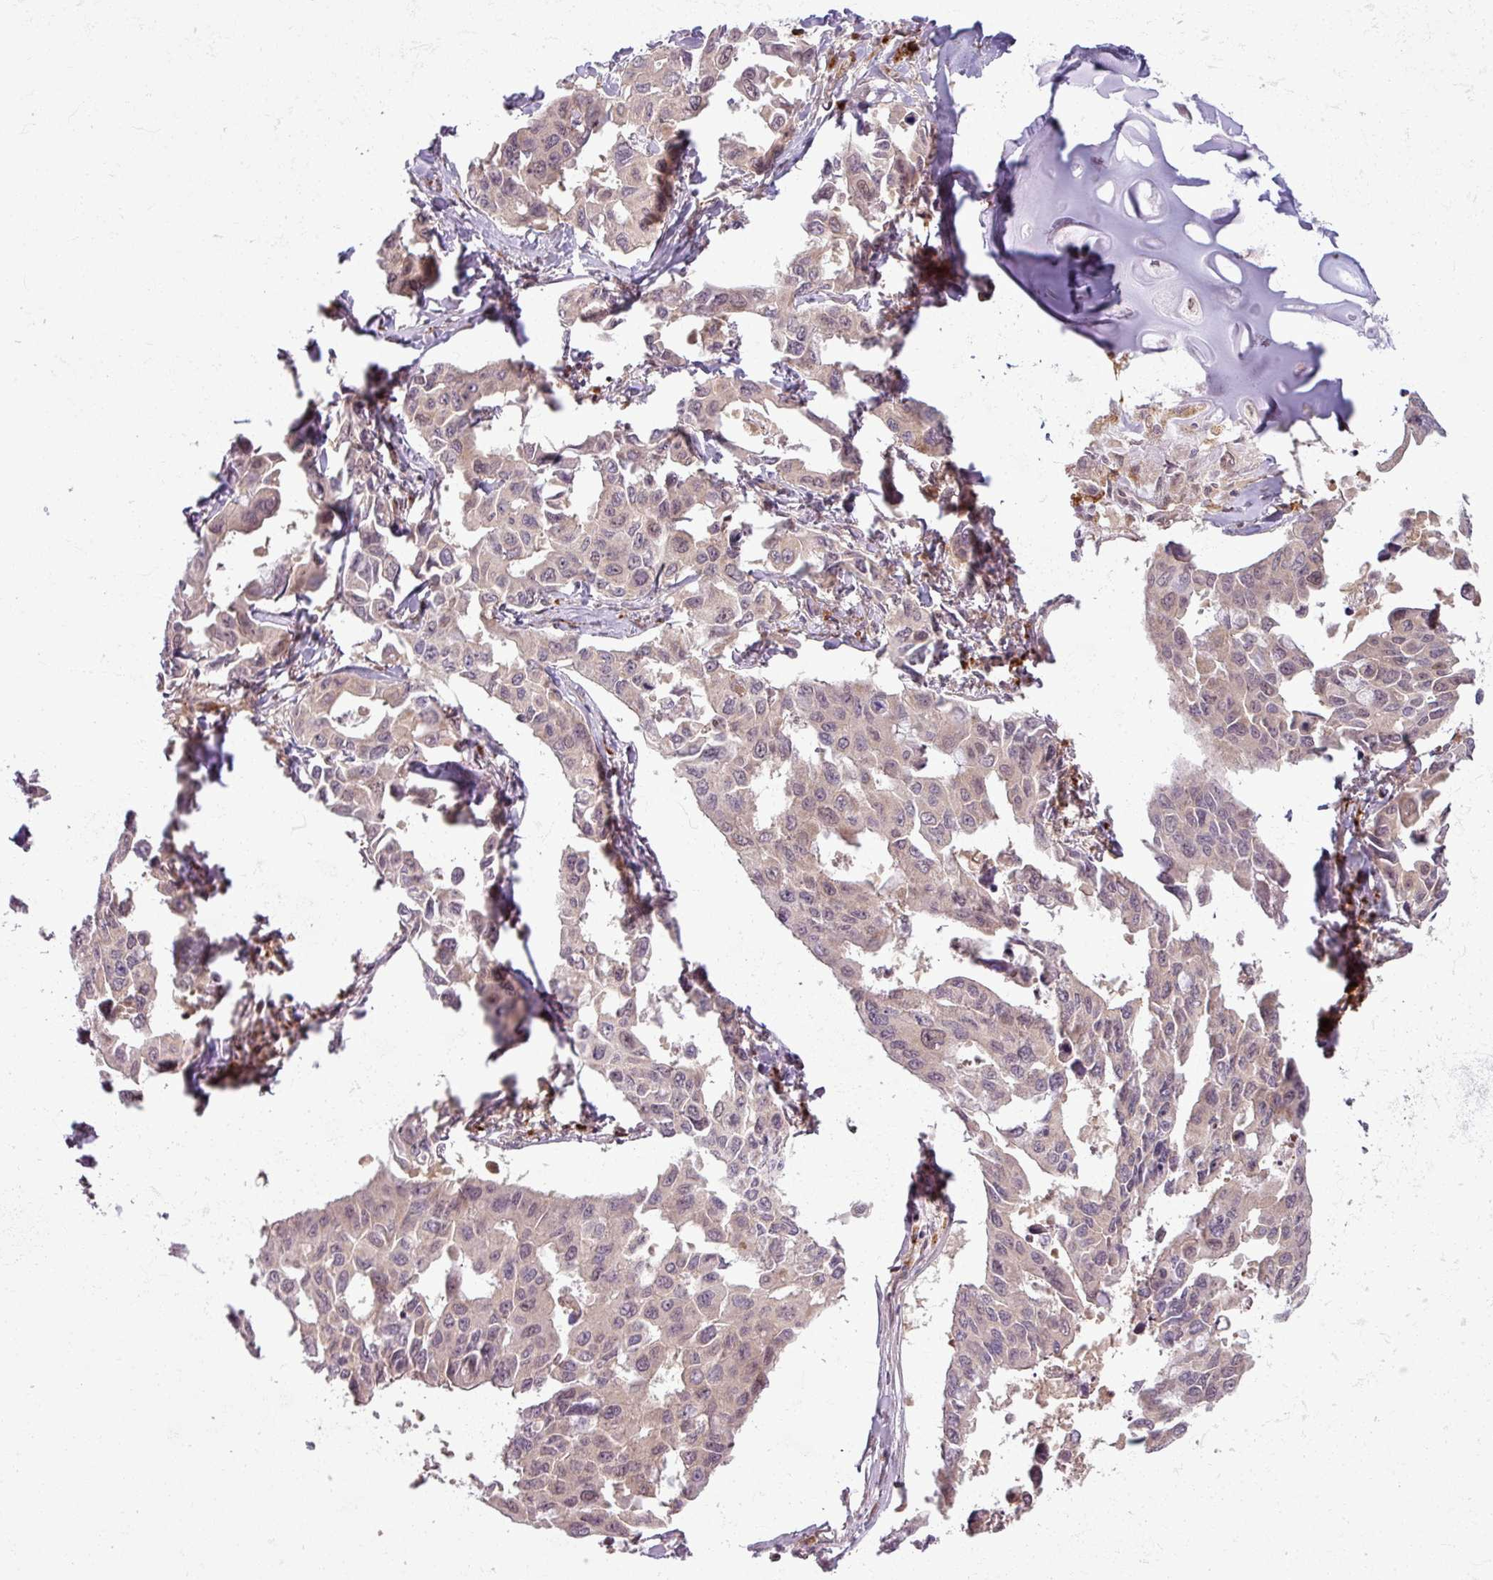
{"staining": {"intensity": "weak", "quantity": ">75%", "location": "cytoplasmic/membranous,nuclear"}, "tissue": "lung cancer", "cell_type": "Tumor cells", "image_type": "cancer", "snomed": [{"axis": "morphology", "description": "Adenocarcinoma, NOS"}, {"axis": "topography", "description": "Lung"}], "caption": "There is low levels of weak cytoplasmic/membranous and nuclear expression in tumor cells of adenocarcinoma (lung), as demonstrated by immunohistochemical staining (brown color).", "gene": "CCDC144A", "patient": {"sex": "male", "age": 64}}